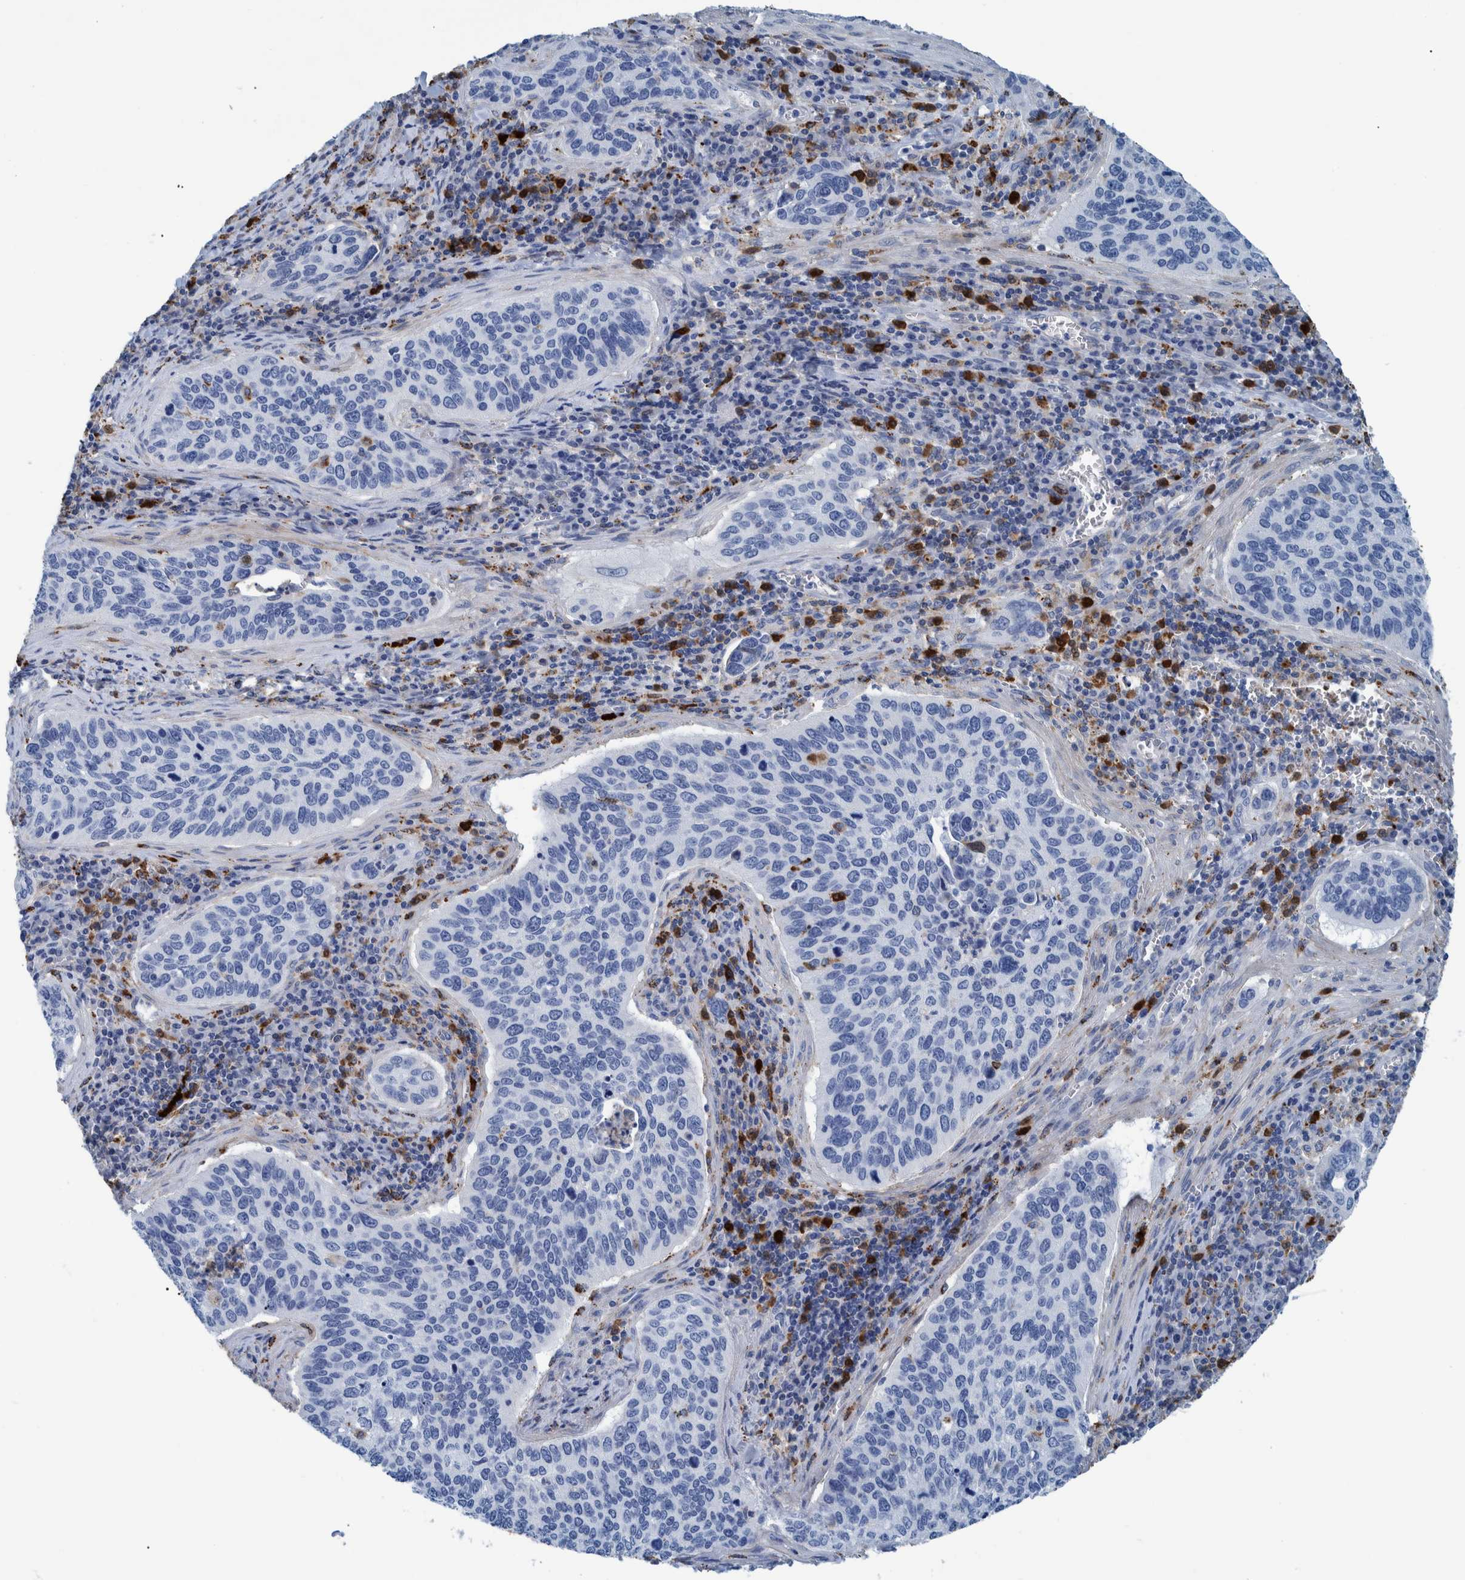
{"staining": {"intensity": "strong", "quantity": "<25%", "location": "cytoplasmic/membranous,nuclear"}, "tissue": "cervical cancer", "cell_type": "Tumor cells", "image_type": "cancer", "snomed": [{"axis": "morphology", "description": "Squamous cell carcinoma, NOS"}, {"axis": "topography", "description": "Cervix"}], "caption": "Immunohistochemistry (DAB) staining of human squamous cell carcinoma (cervical) reveals strong cytoplasmic/membranous and nuclear protein expression in about <25% of tumor cells. The staining is performed using DAB brown chromogen to label protein expression. The nuclei are counter-stained blue using hematoxylin.", "gene": "IDO1", "patient": {"sex": "female", "age": 53}}